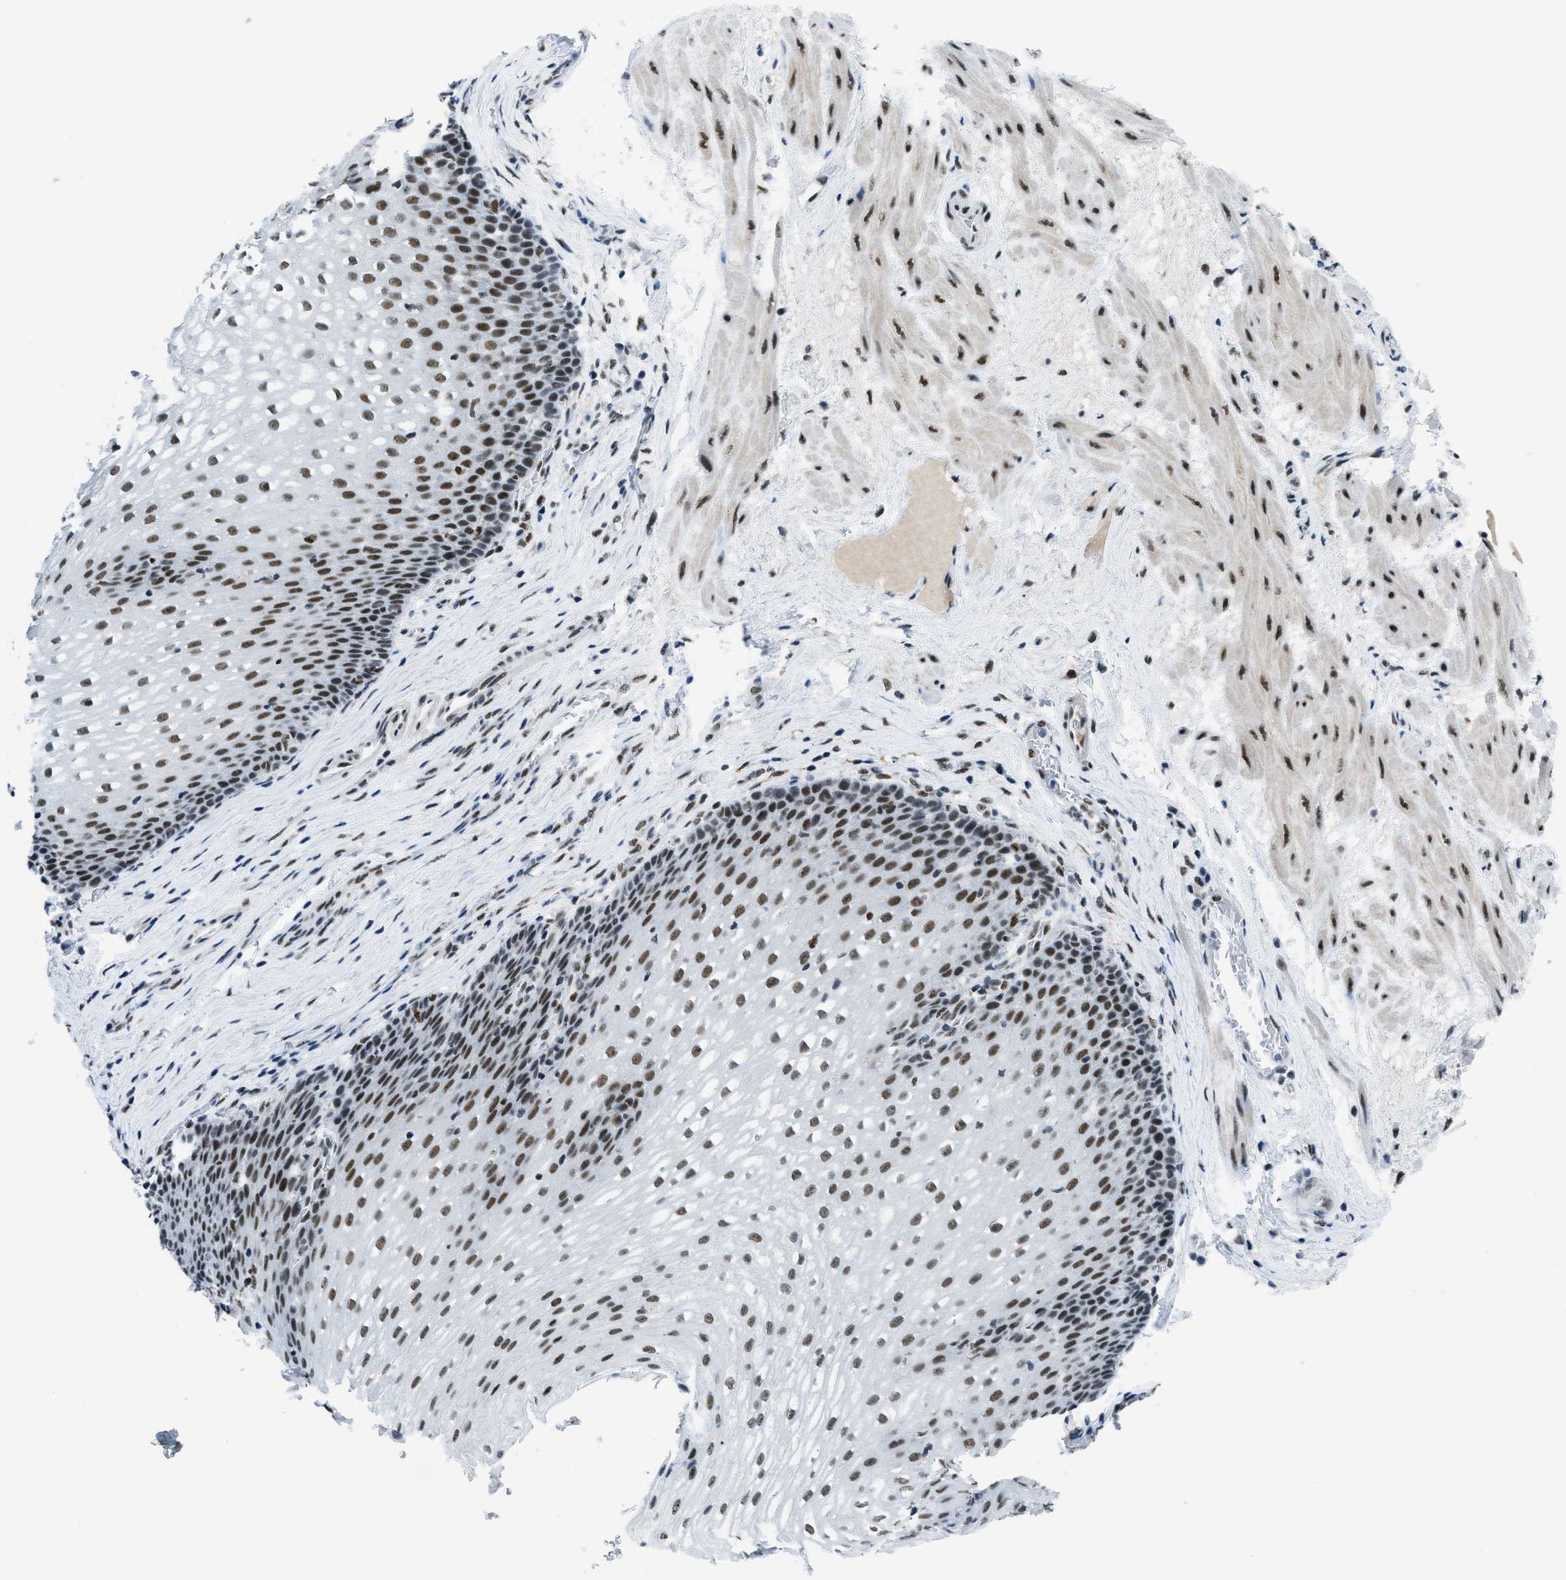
{"staining": {"intensity": "moderate", "quantity": ">75%", "location": "nuclear"}, "tissue": "esophagus", "cell_type": "Squamous epithelial cells", "image_type": "normal", "snomed": [{"axis": "morphology", "description": "Normal tissue, NOS"}, {"axis": "topography", "description": "Esophagus"}], "caption": "A medium amount of moderate nuclear positivity is identified in approximately >75% of squamous epithelial cells in unremarkable esophagus.", "gene": "GATAD2B", "patient": {"sex": "male", "age": 48}}